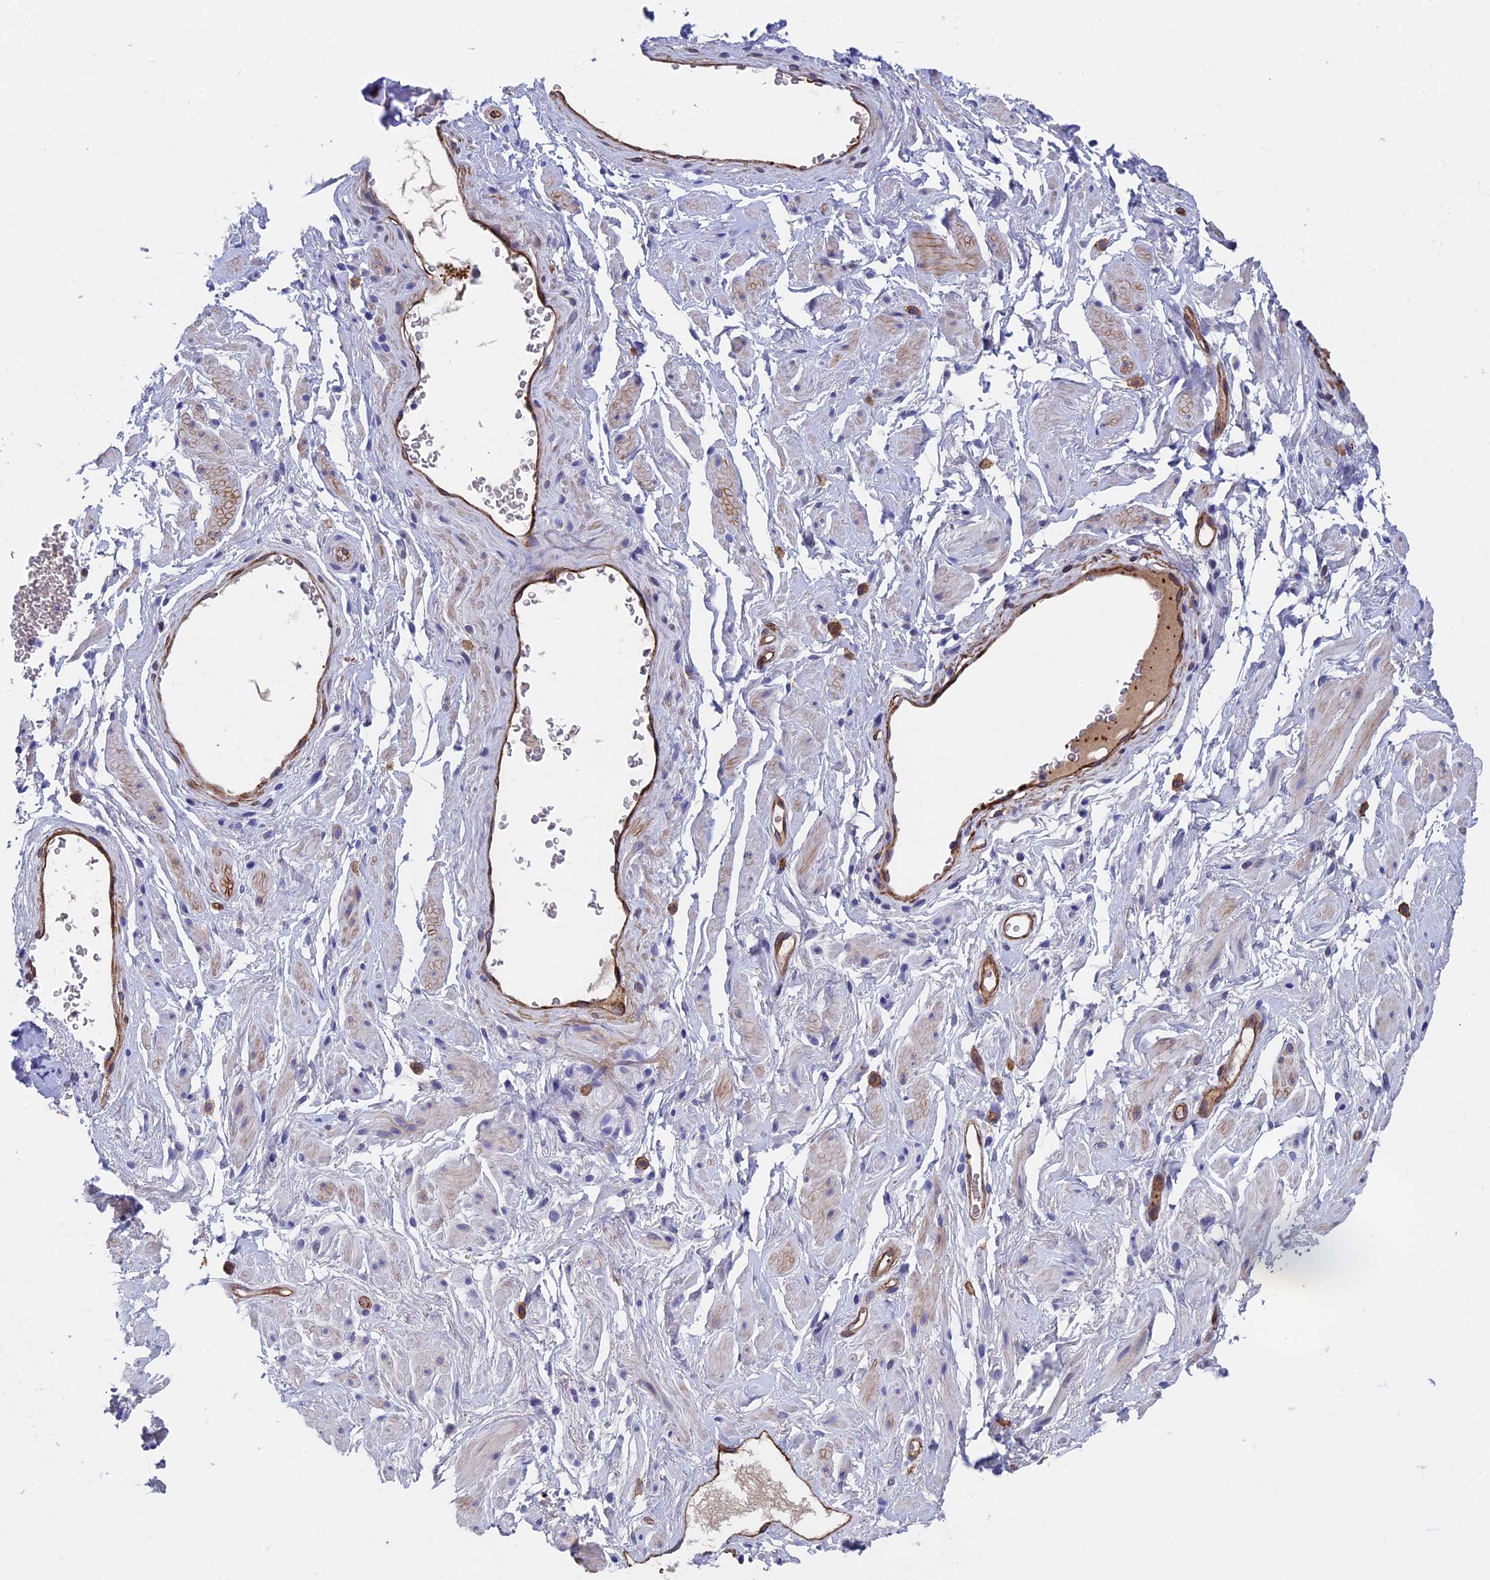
{"staining": {"intensity": "moderate", "quantity": "<25%", "location": "cytoplasmic/membranous"}, "tissue": "adipose tissue", "cell_type": "Adipocytes", "image_type": "normal", "snomed": [{"axis": "morphology", "description": "Normal tissue, NOS"}, {"axis": "morphology", "description": "Adenocarcinoma, NOS"}, {"axis": "topography", "description": "Rectum"}, {"axis": "topography", "description": "Vagina"}, {"axis": "topography", "description": "Peripheral nerve tissue"}], "caption": "Protein staining exhibits moderate cytoplasmic/membranous positivity in about <25% of adipocytes in benign adipose tissue.", "gene": "INSYN1", "patient": {"sex": "female", "age": 71}}